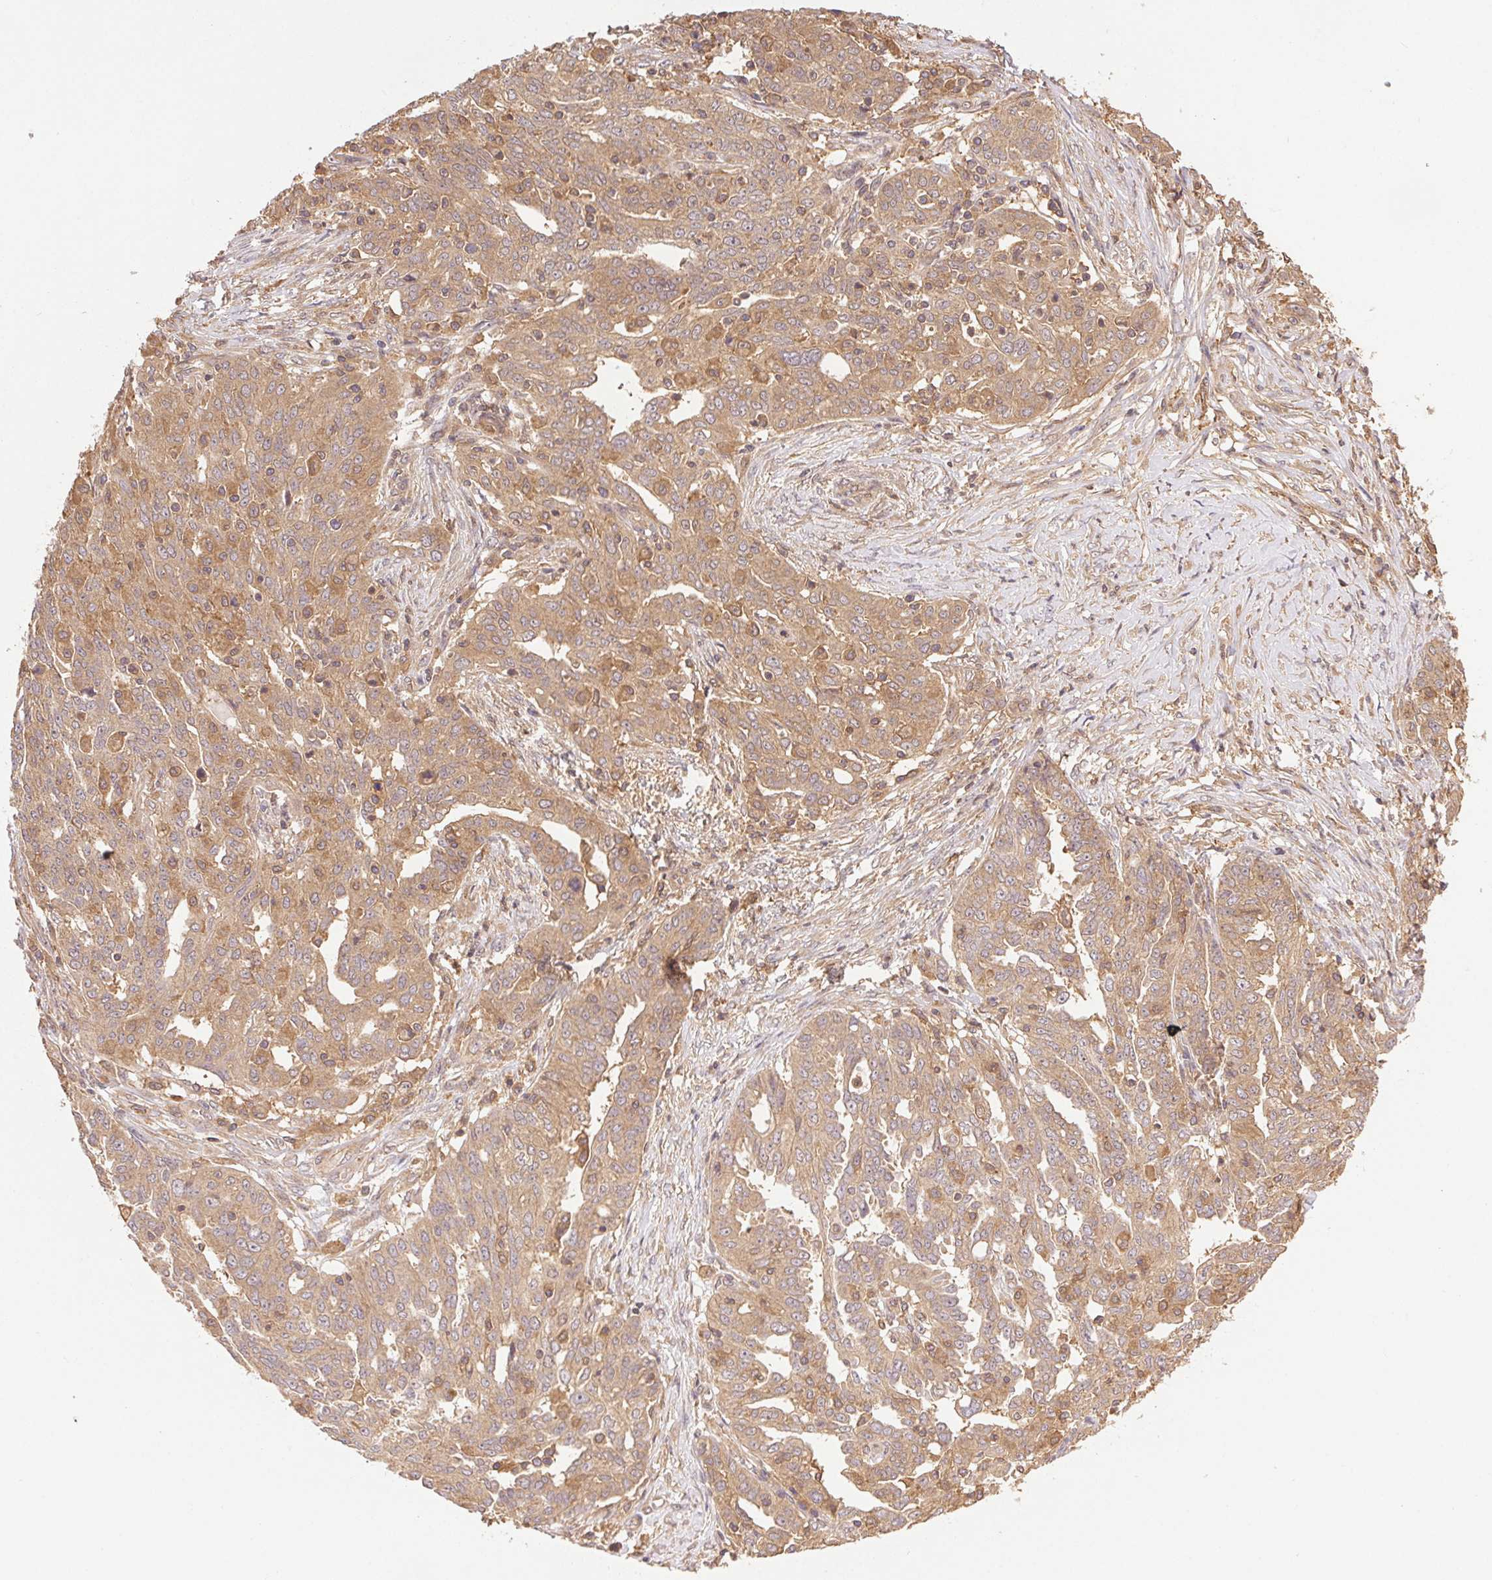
{"staining": {"intensity": "weak", "quantity": ">75%", "location": "cytoplasmic/membranous"}, "tissue": "ovarian cancer", "cell_type": "Tumor cells", "image_type": "cancer", "snomed": [{"axis": "morphology", "description": "Cystadenocarcinoma, serous, NOS"}, {"axis": "topography", "description": "Ovary"}], "caption": "Protein expression analysis of serous cystadenocarcinoma (ovarian) exhibits weak cytoplasmic/membranous expression in about >75% of tumor cells.", "gene": "GDI2", "patient": {"sex": "female", "age": 67}}